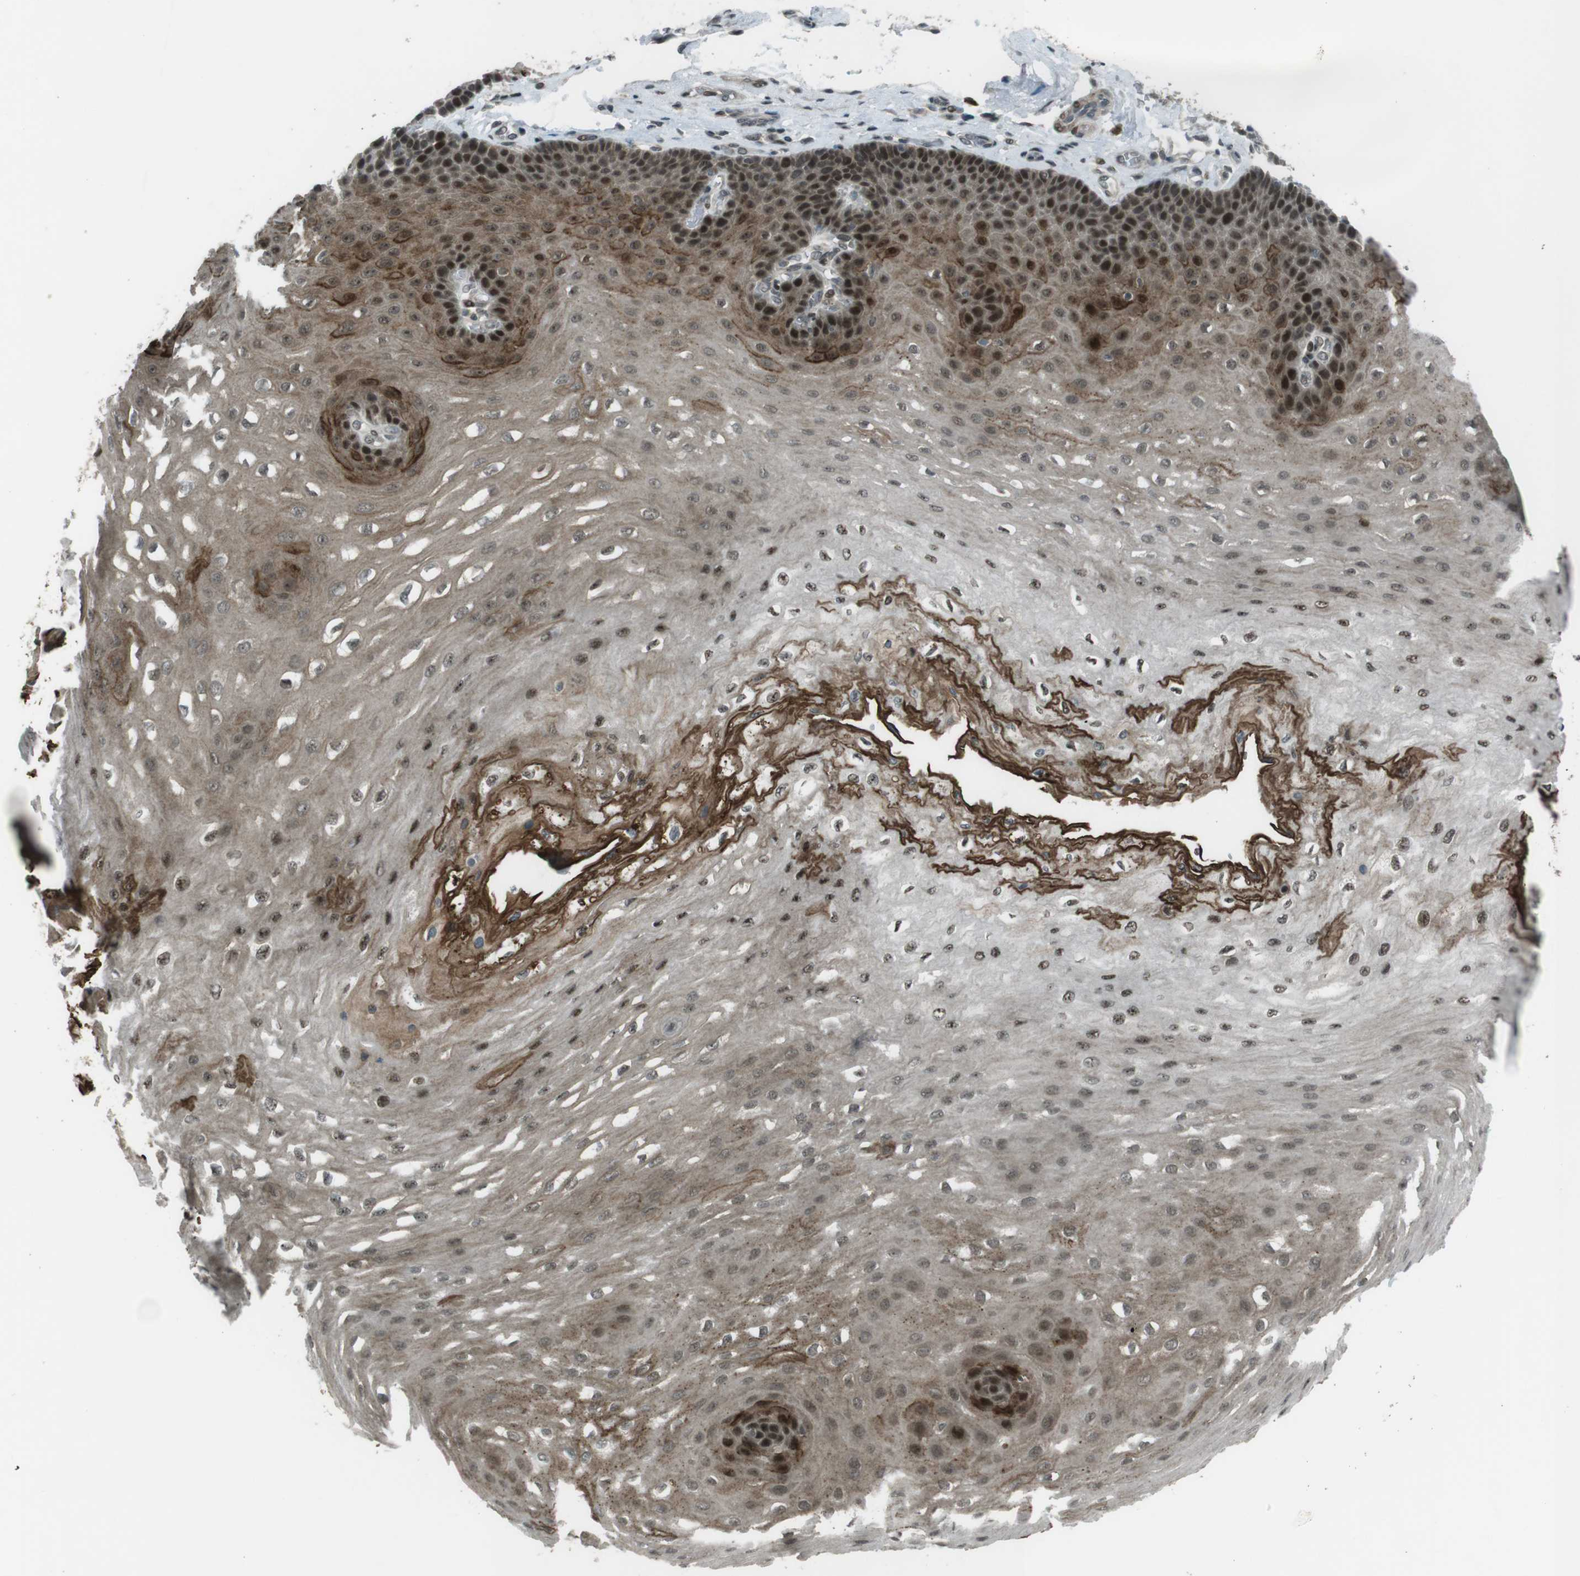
{"staining": {"intensity": "moderate", "quantity": ">75%", "location": "cytoplasmic/membranous,nuclear"}, "tissue": "esophagus", "cell_type": "Squamous epithelial cells", "image_type": "normal", "snomed": [{"axis": "morphology", "description": "Normal tissue, NOS"}, {"axis": "topography", "description": "Esophagus"}], "caption": "Esophagus stained with immunohistochemistry (IHC) demonstrates moderate cytoplasmic/membranous,nuclear staining in about >75% of squamous epithelial cells.", "gene": "SLITRK5", "patient": {"sex": "female", "age": 72}}